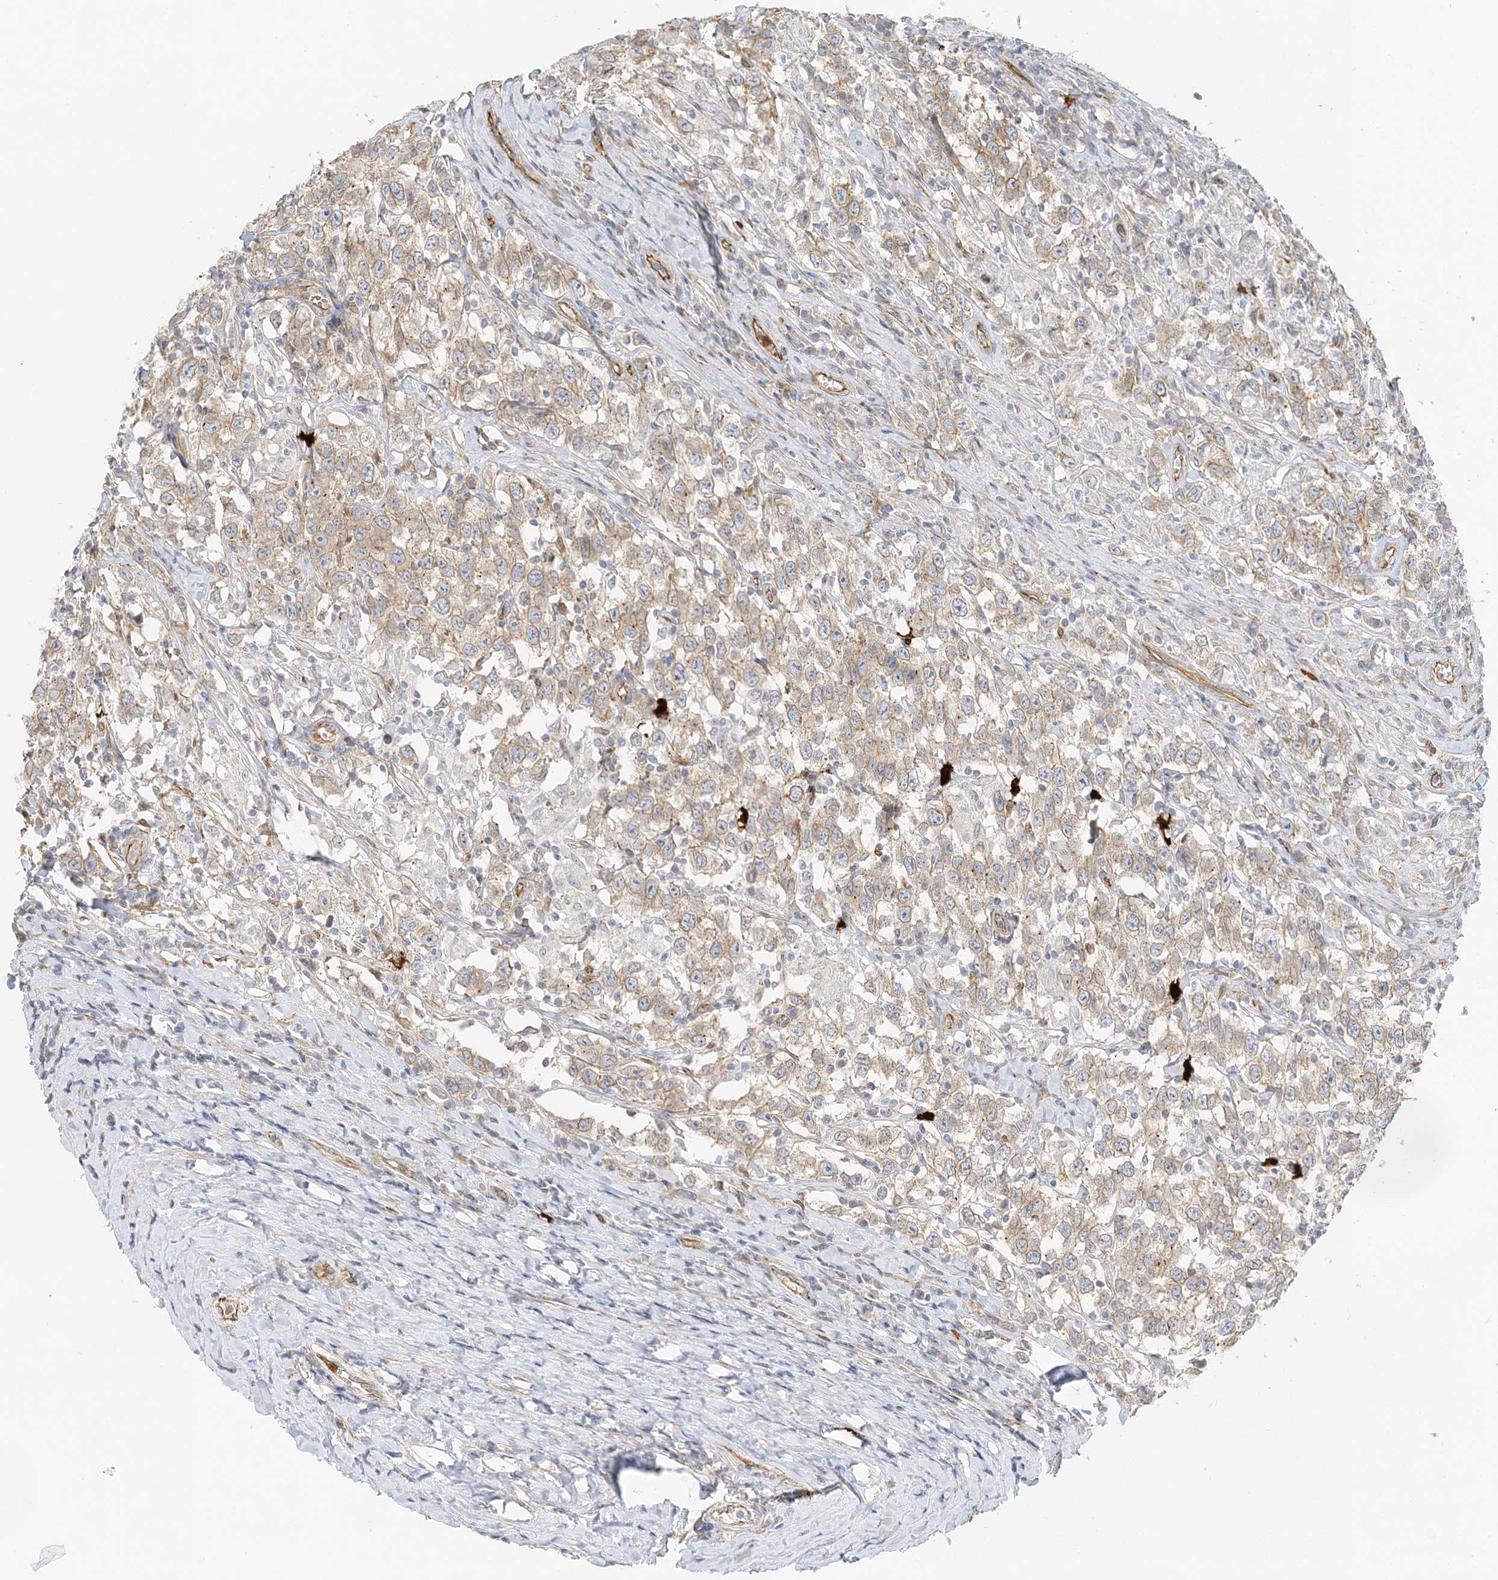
{"staining": {"intensity": "moderate", "quantity": "25%-75%", "location": "cytoplasmic/membranous"}, "tissue": "testis cancer", "cell_type": "Tumor cells", "image_type": "cancer", "snomed": [{"axis": "morphology", "description": "Seminoma, NOS"}, {"axis": "topography", "description": "Testis"}], "caption": "Protein expression analysis of testis cancer (seminoma) demonstrates moderate cytoplasmic/membranous staining in about 25%-75% of tumor cells. Using DAB (brown) and hematoxylin (blue) stains, captured at high magnification using brightfield microscopy.", "gene": "DNAH1", "patient": {"sex": "male", "age": 41}}